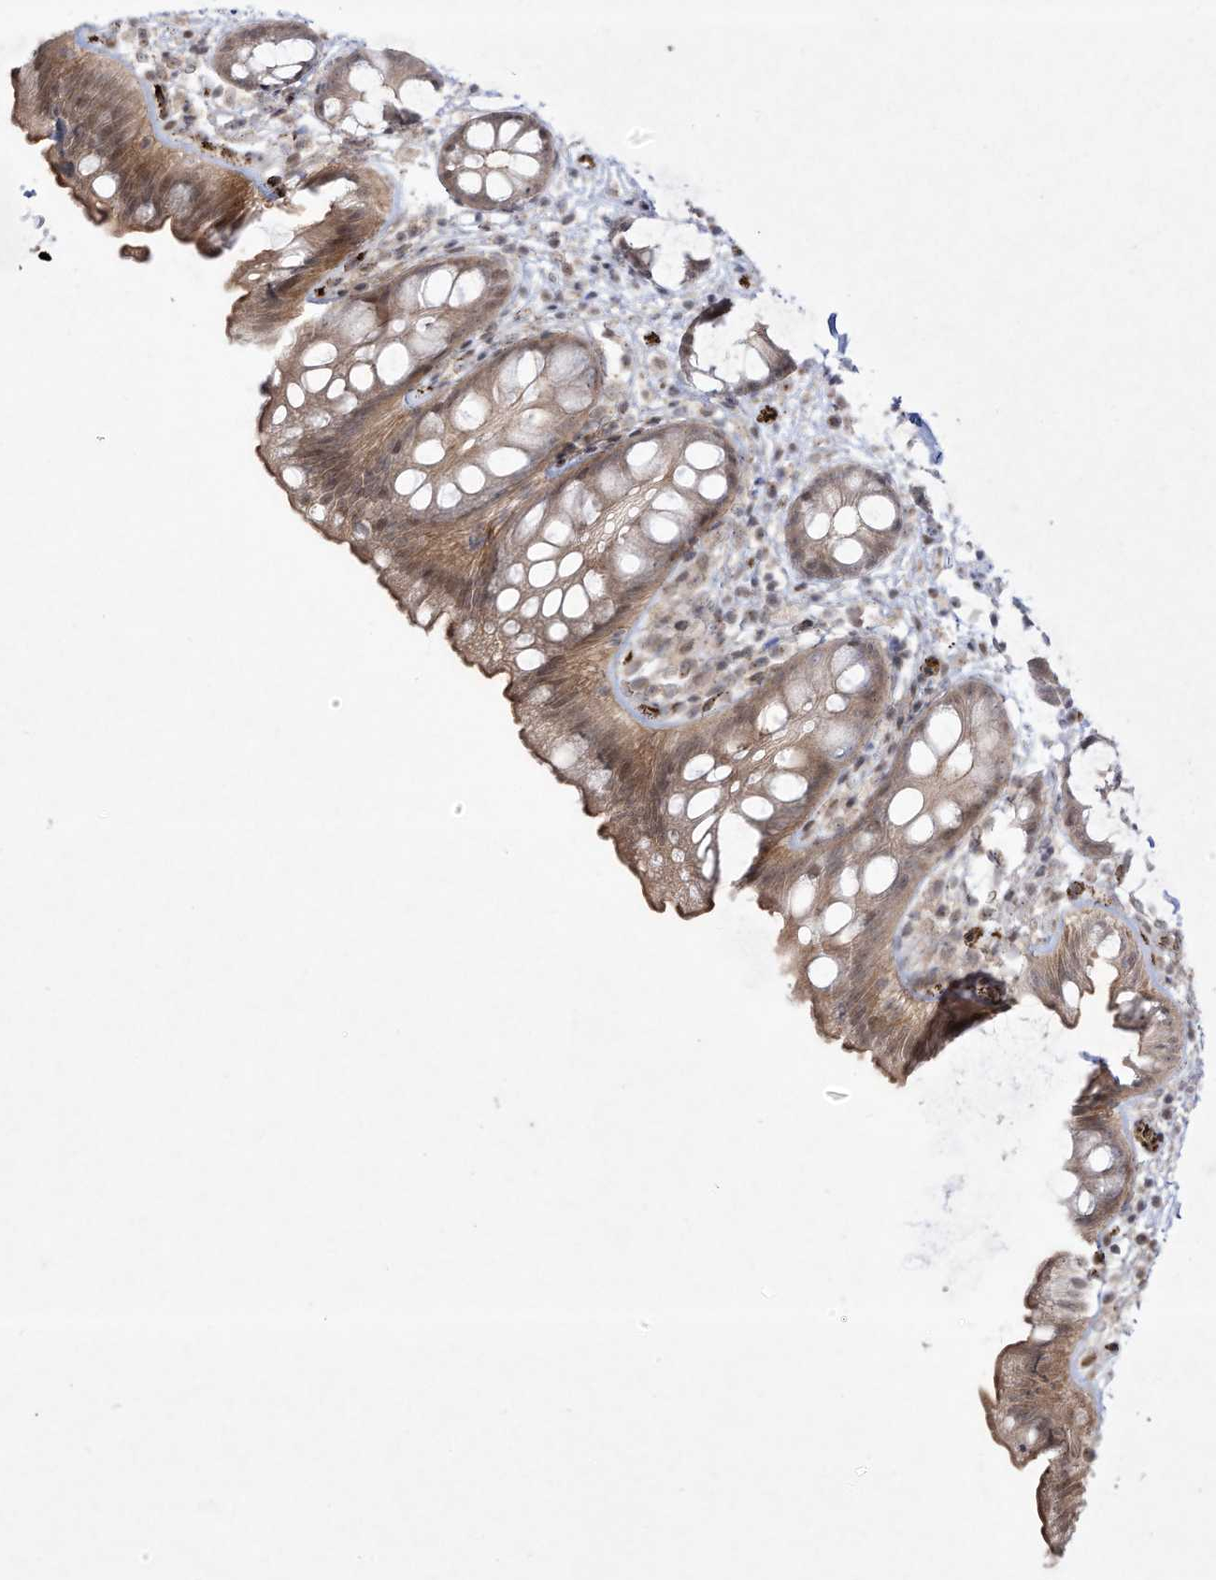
{"staining": {"intensity": "moderate", "quantity": "<25%", "location": "cytoplasmic/membranous,nuclear"}, "tissue": "rectum", "cell_type": "Glandular cells", "image_type": "normal", "snomed": [{"axis": "morphology", "description": "Normal tissue, NOS"}, {"axis": "topography", "description": "Rectum"}], "caption": "The photomicrograph reveals a brown stain indicating the presence of a protein in the cytoplasmic/membranous,nuclear of glandular cells in rectum. (DAB (3,3'-diaminobenzidine) IHC with brightfield microscopy, high magnification).", "gene": "ZGRF1", "patient": {"sex": "female", "age": 65}}